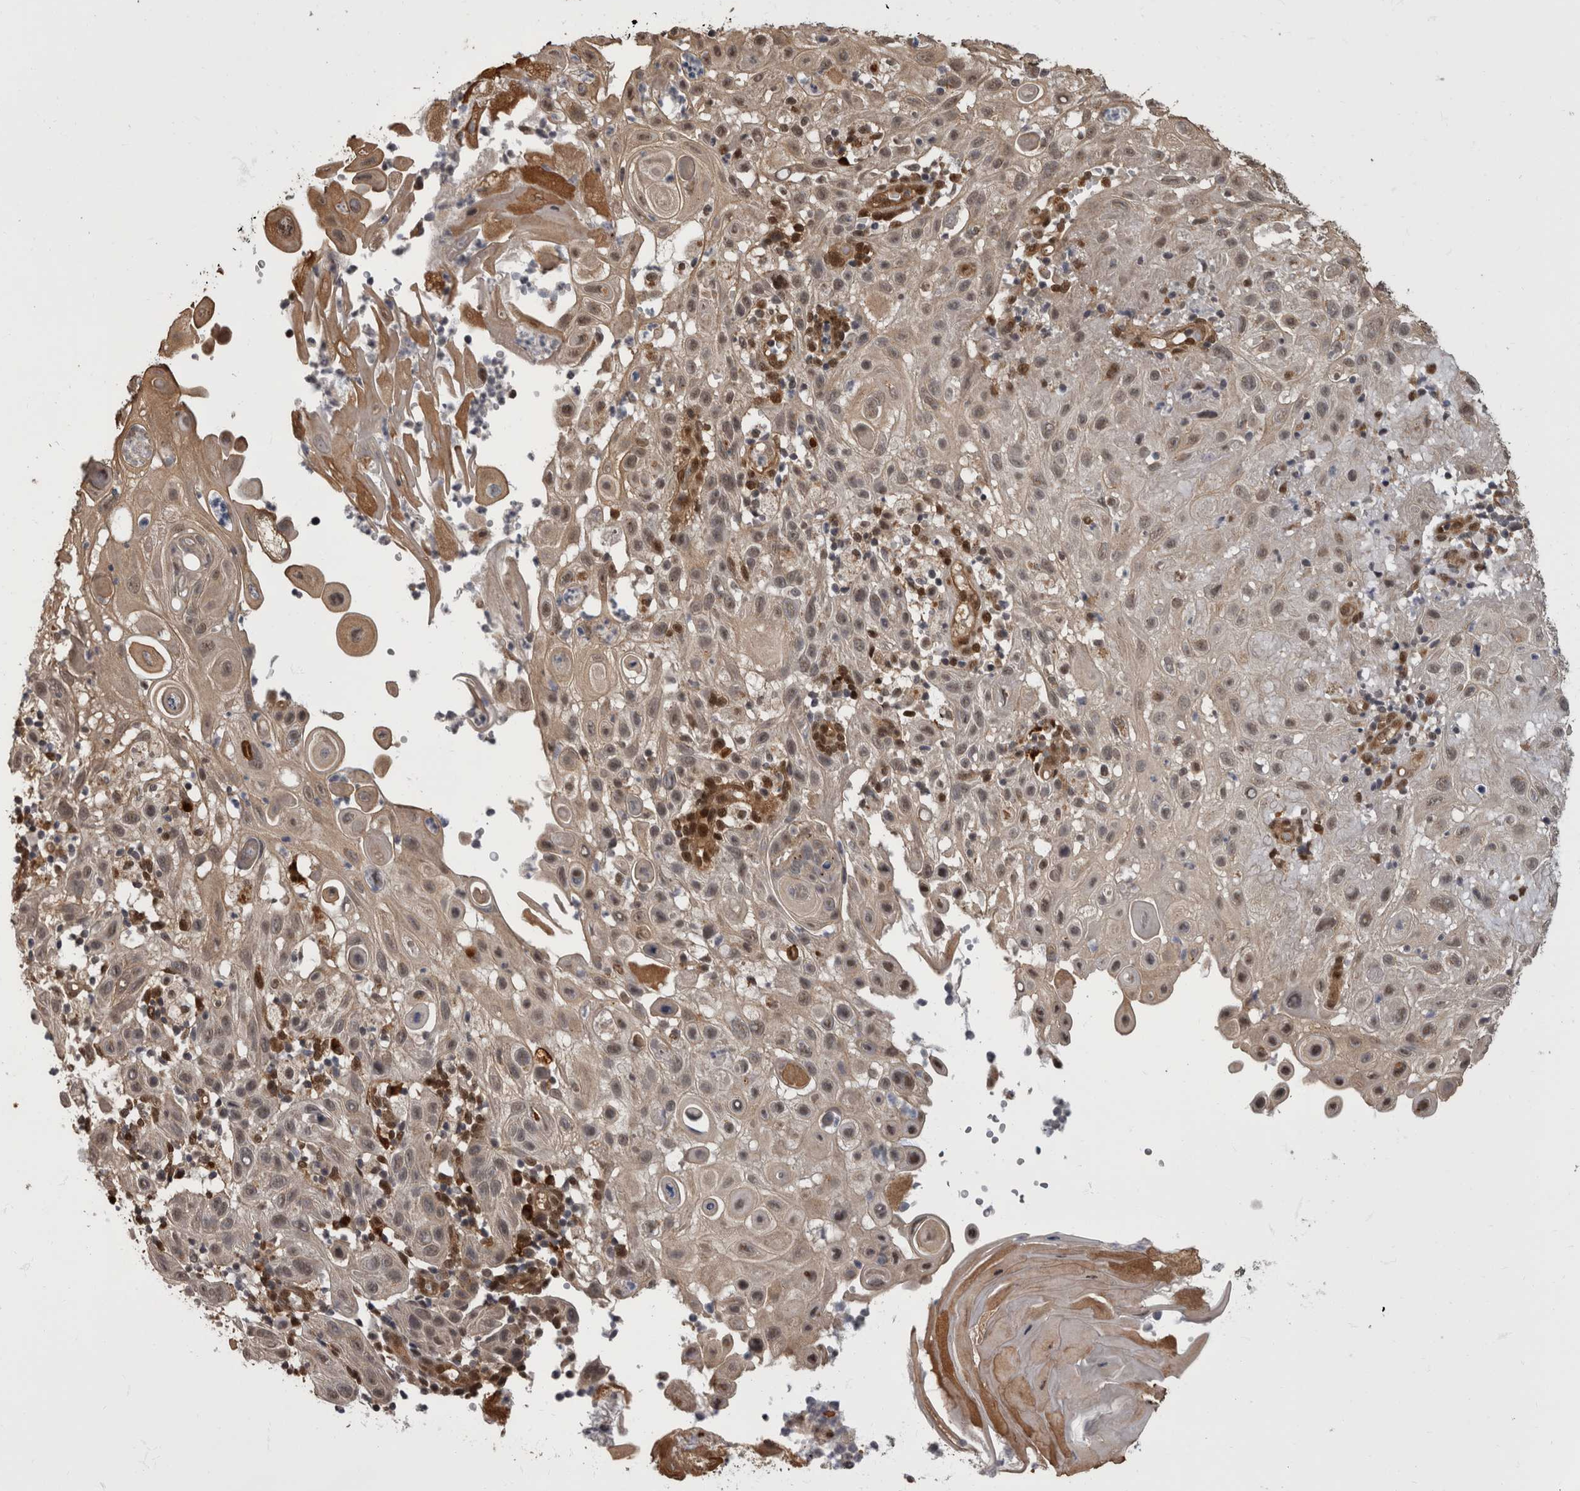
{"staining": {"intensity": "moderate", "quantity": "<25%", "location": "cytoplasmic/membranous,nuclear"}, "tissue": "skin cancer", "cell_type": "Tumor cells", "image_type": "cancer", "snomed": [{"axis": "morphology", "description": "Normal tissue, NOS"}, {"axis": "morphology", "description": "Squamous cell carcinoma, NOS"}, {"axis": "topography", "description": "Skin"}], "caption": "Protein expression analysis of human squamous cell carcinoma (skin) reveals moderate cytoplasmic/membranous and nuclear staining in approximately <25% of tumor cells.", "gene": "AKT3", "patient": {"sex": "female", "age": 96}}